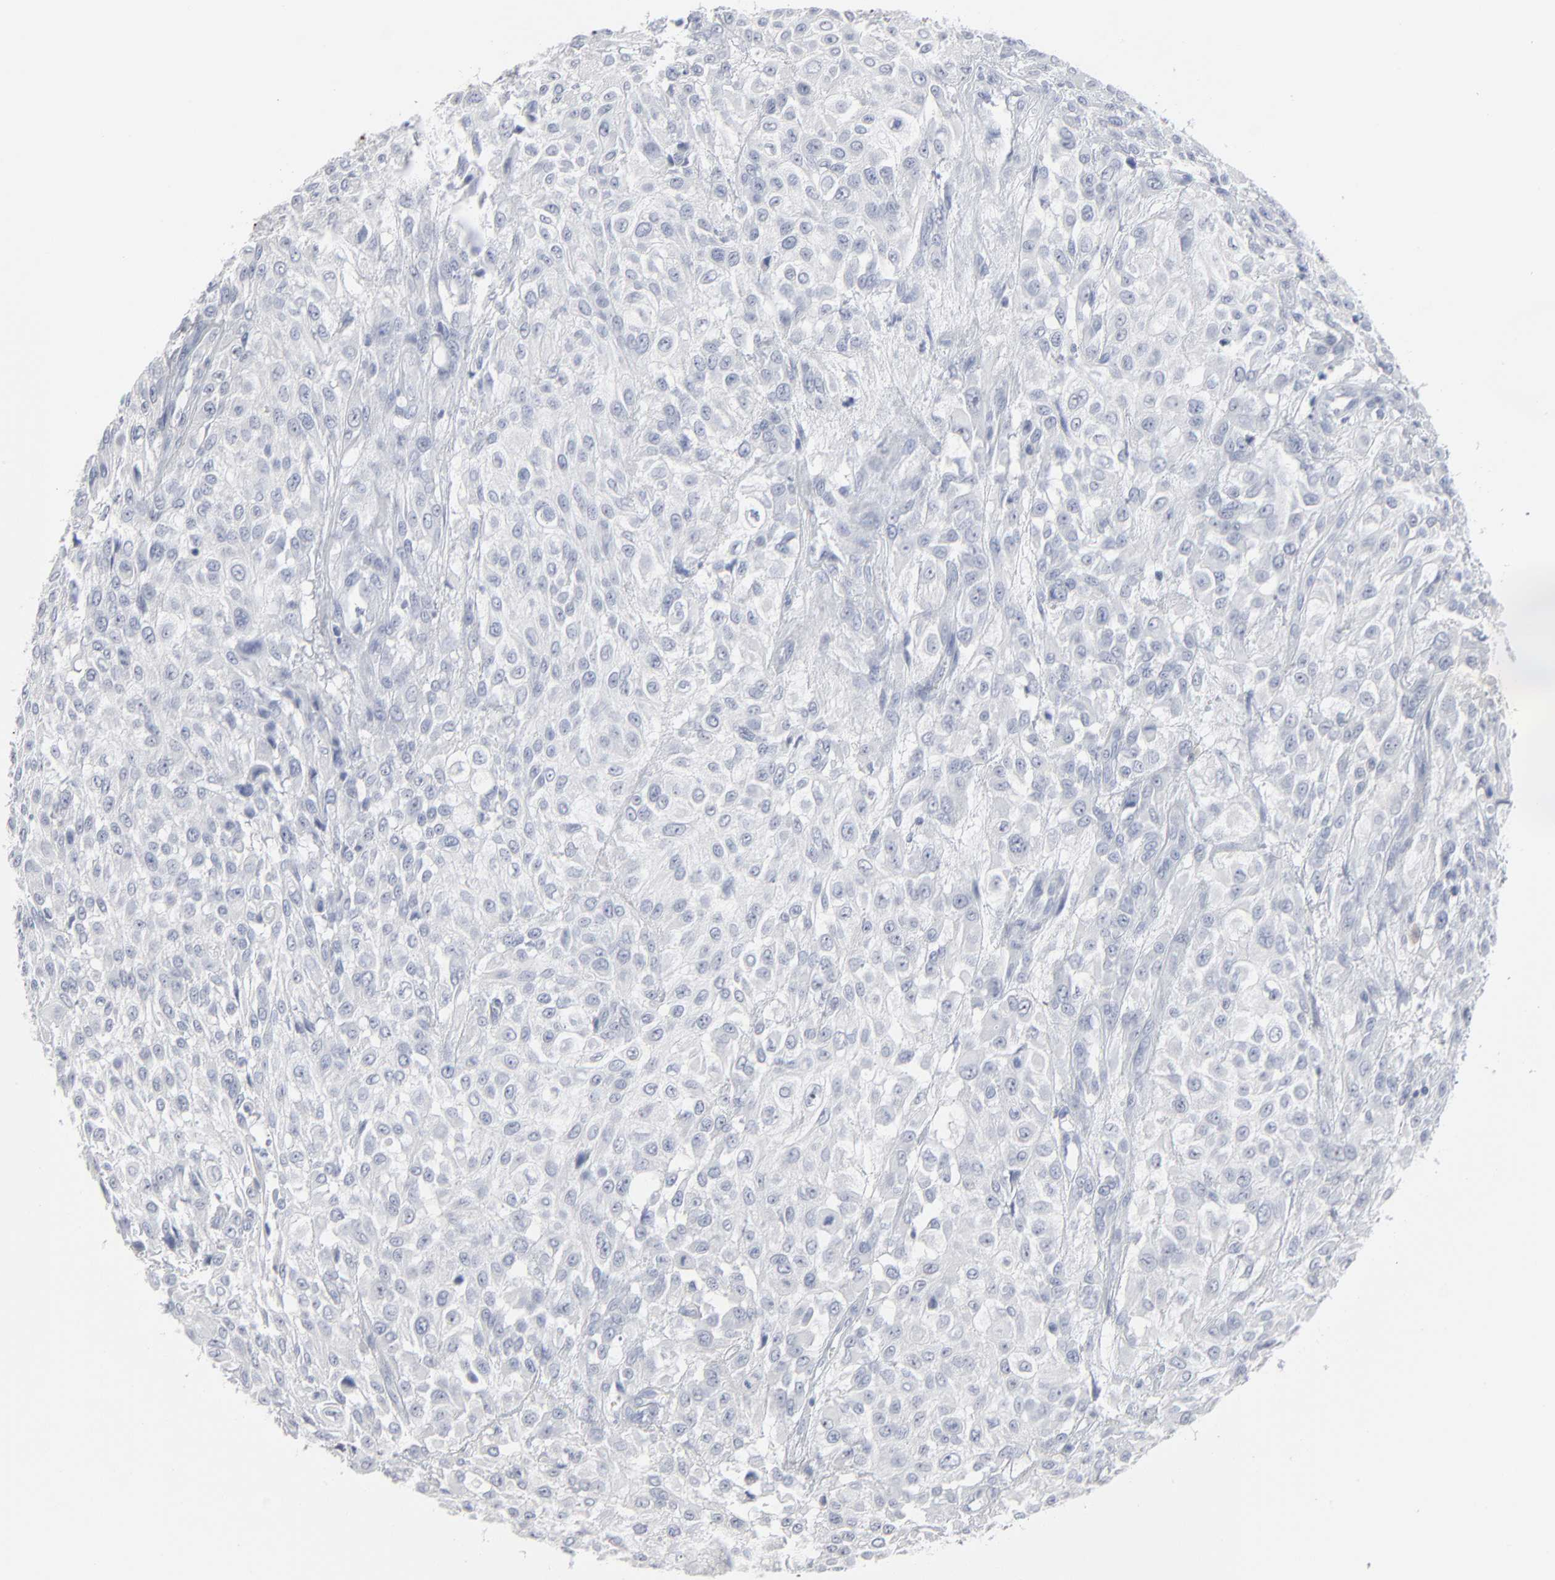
{"staining": {"intensity": "negative", "quantity": "none", "location": "none"}, "tissue": "urothelial cancer", "cell_type": "Tumor cells", "image_type": "cancer", "snomed": [{"axis": "morphology", "description": "Urothelial carcinoma, High grade"}, {"axis": "topography", "description": "Urinary bladder"}], "caption": "This is an immunohistochemistry (IHC) histopathology image of urothelial carcinoma (high-grade). There is no expression in tumor cells.", "gene": "PAGE1", "patient": {"sex": "male", "age": 57}}